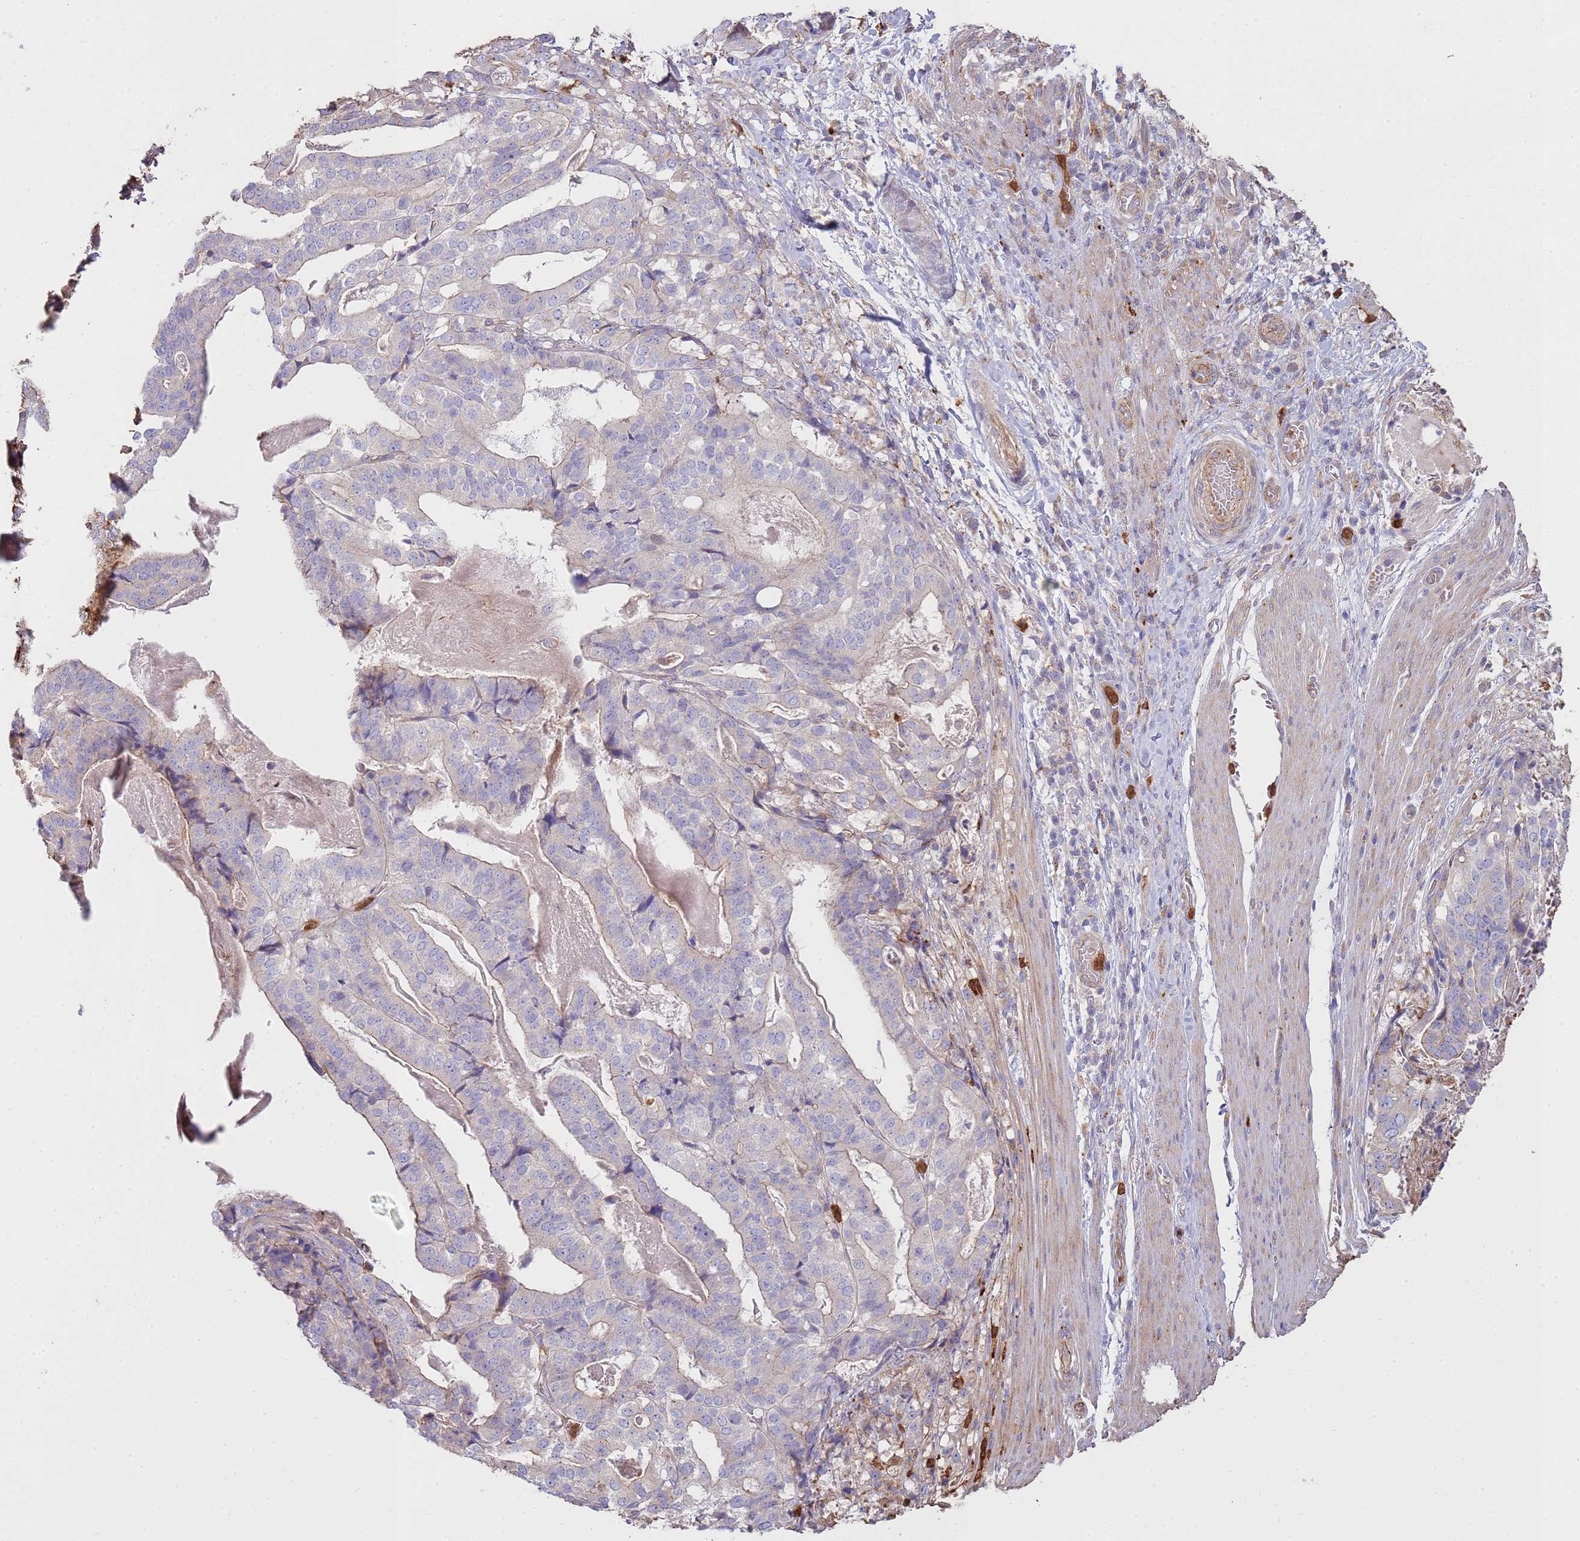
{"staining": {"intensity": "negative", "quantity": "none", "location": "none"}, "tissue": "stomach cancer", "cell_type": "Tumor cells", "image_type": "cancer", "snomed": [{"axis": "morphology", "description": "Adenocarcinoma, NOS"}, {"axis": "topography", "description": "Stomach"}], "caption": "This photomicrograph is of stomach adenocarcinoma stained with immunohistochemistry to label a protein in brown with the nuclei are counter-stained blue. There is no staining in tumor cells.", "gene": "NDUFAF4", "patient": {"sex": "male", "age": 48}}